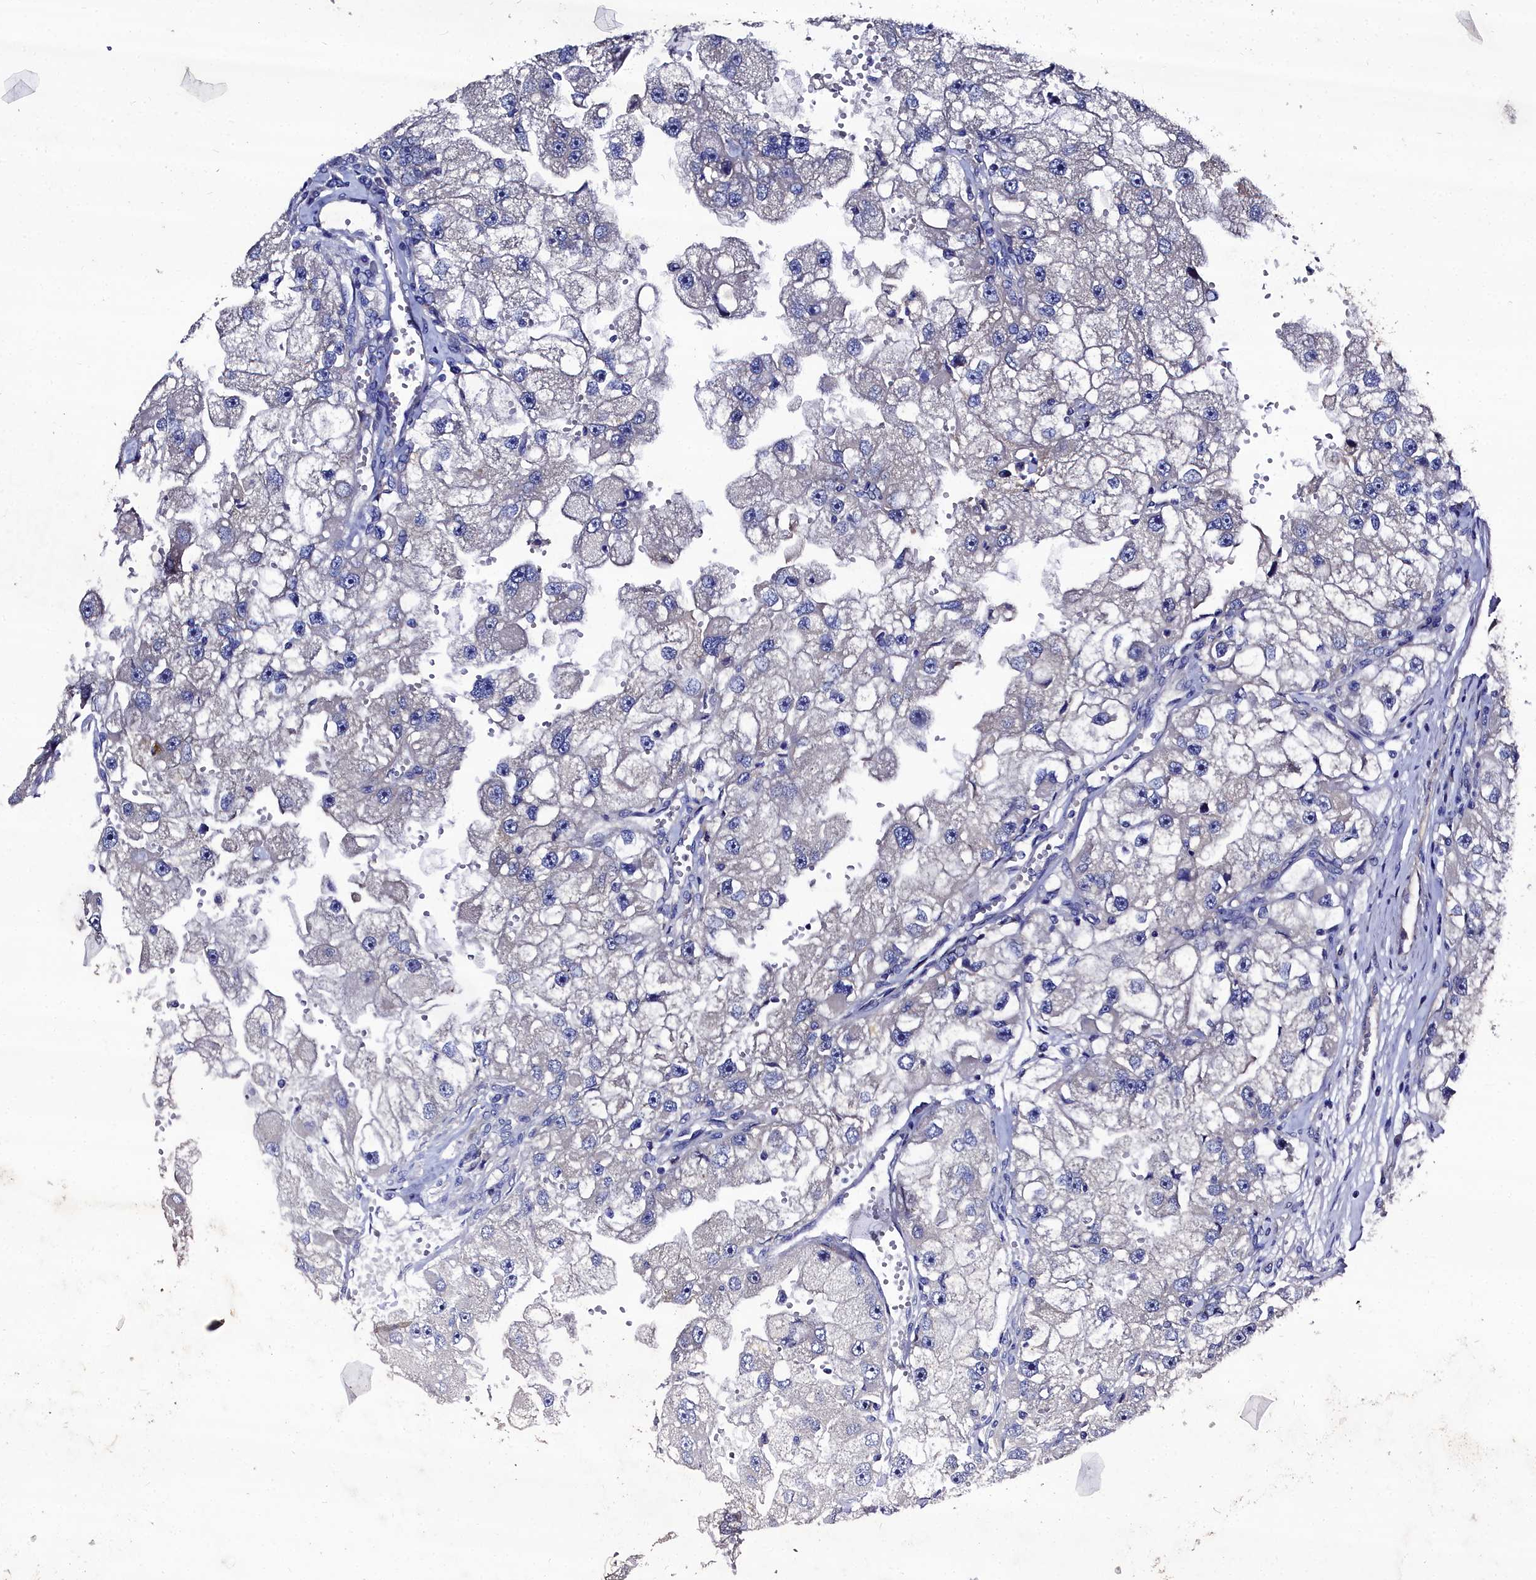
{"staining": {"intensity": "negative", "quantity": "none", "location": "none"}, "tissue": "renal cancer", "cell_type": "Tumor cells", "image_type": "cancer", "snomed": [{"axis": "morphology", "description": "Adenocarcinoma, NOS"}, {"axis": "topography", "description": "Kidney"}], "caption": "A micrograph of renal adenocarcinoma stained for a protein demonstrates no brown staining in tumor cells.", "gene": "NT5M", "patient": {"sex": "male", "age": 63}}